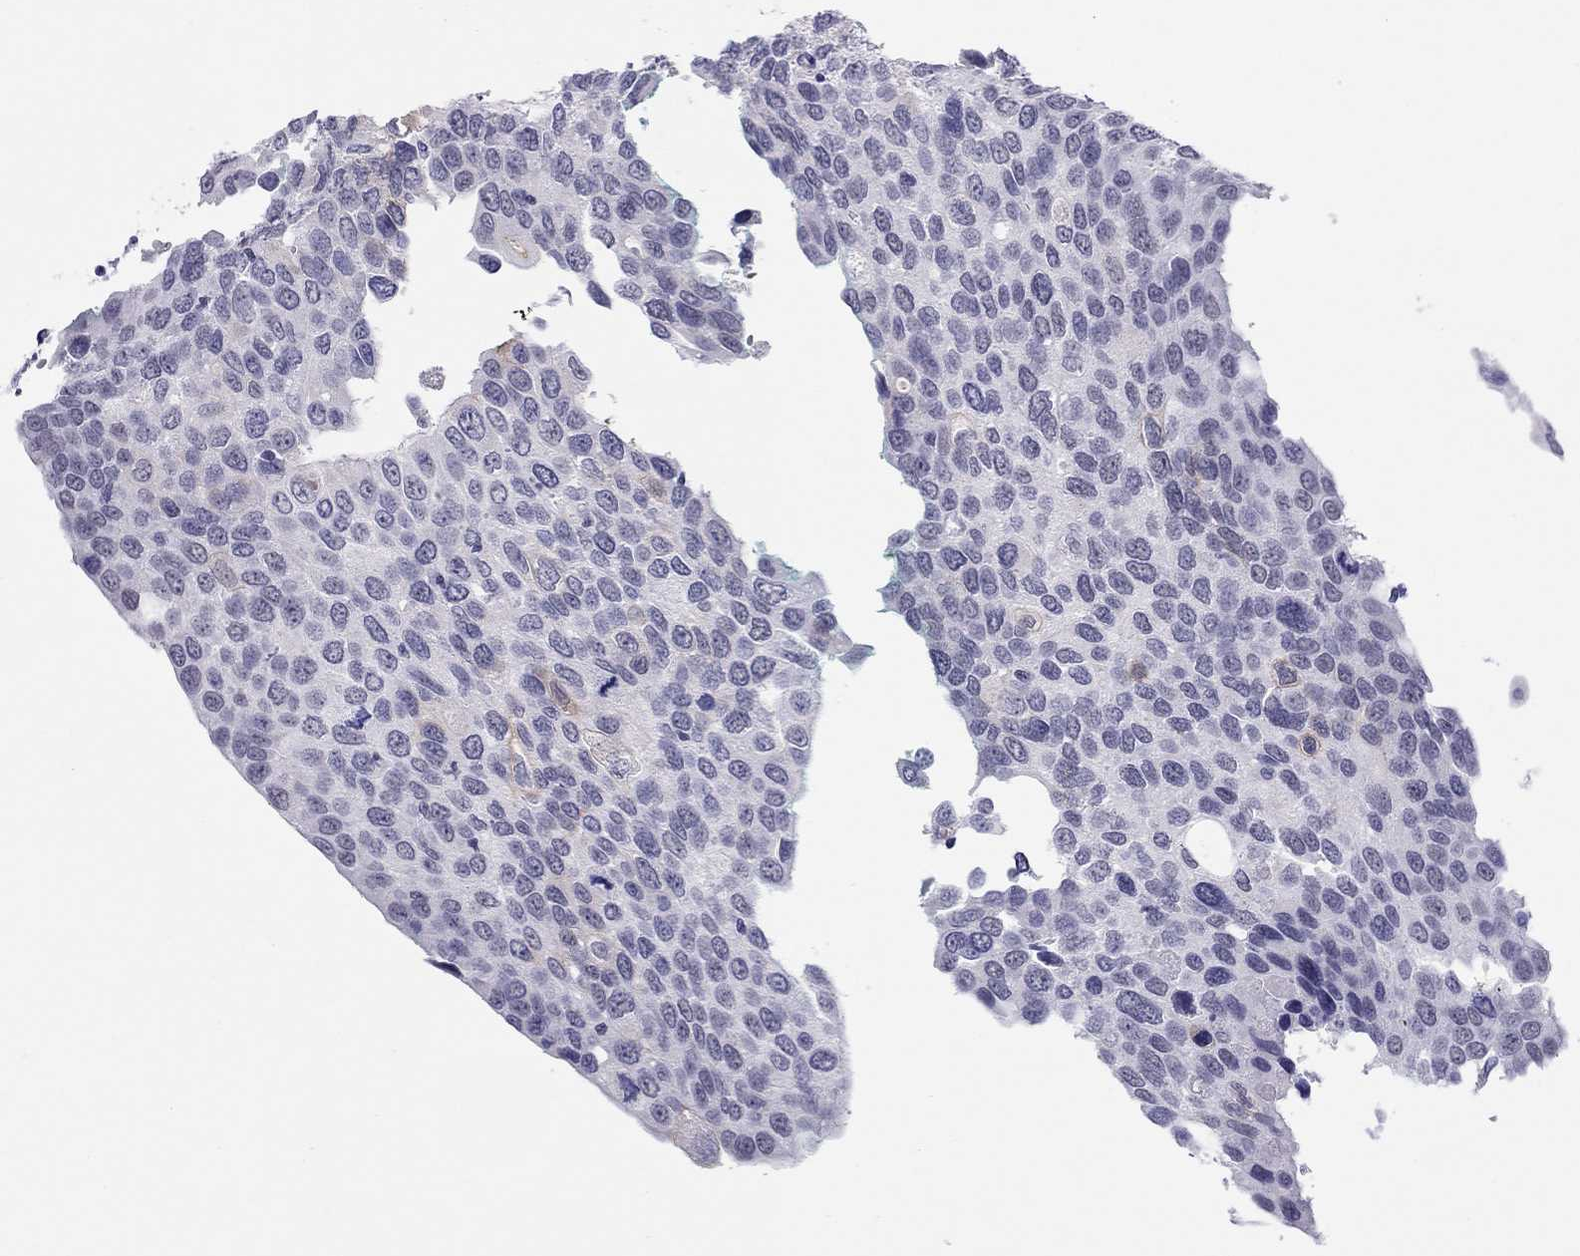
{"staining": {"intensity": "negative", "quantity": "none", "location": "none"}, "tissue": "testis cancer", "cell_type": "Tumor cells", "image_type": "cancer", "snomed": [{"axis": "morphology", "description": "Seminoma, NOS"}, {"axis": "topography", "description": "Testis"}], "caption": "This is a micrograph of immunohistochemistry staining of seminoma (testis), which shows no expression in tumor cells.", "gene": "MYMX", "patient": {"sex": "male", "age": 37}}